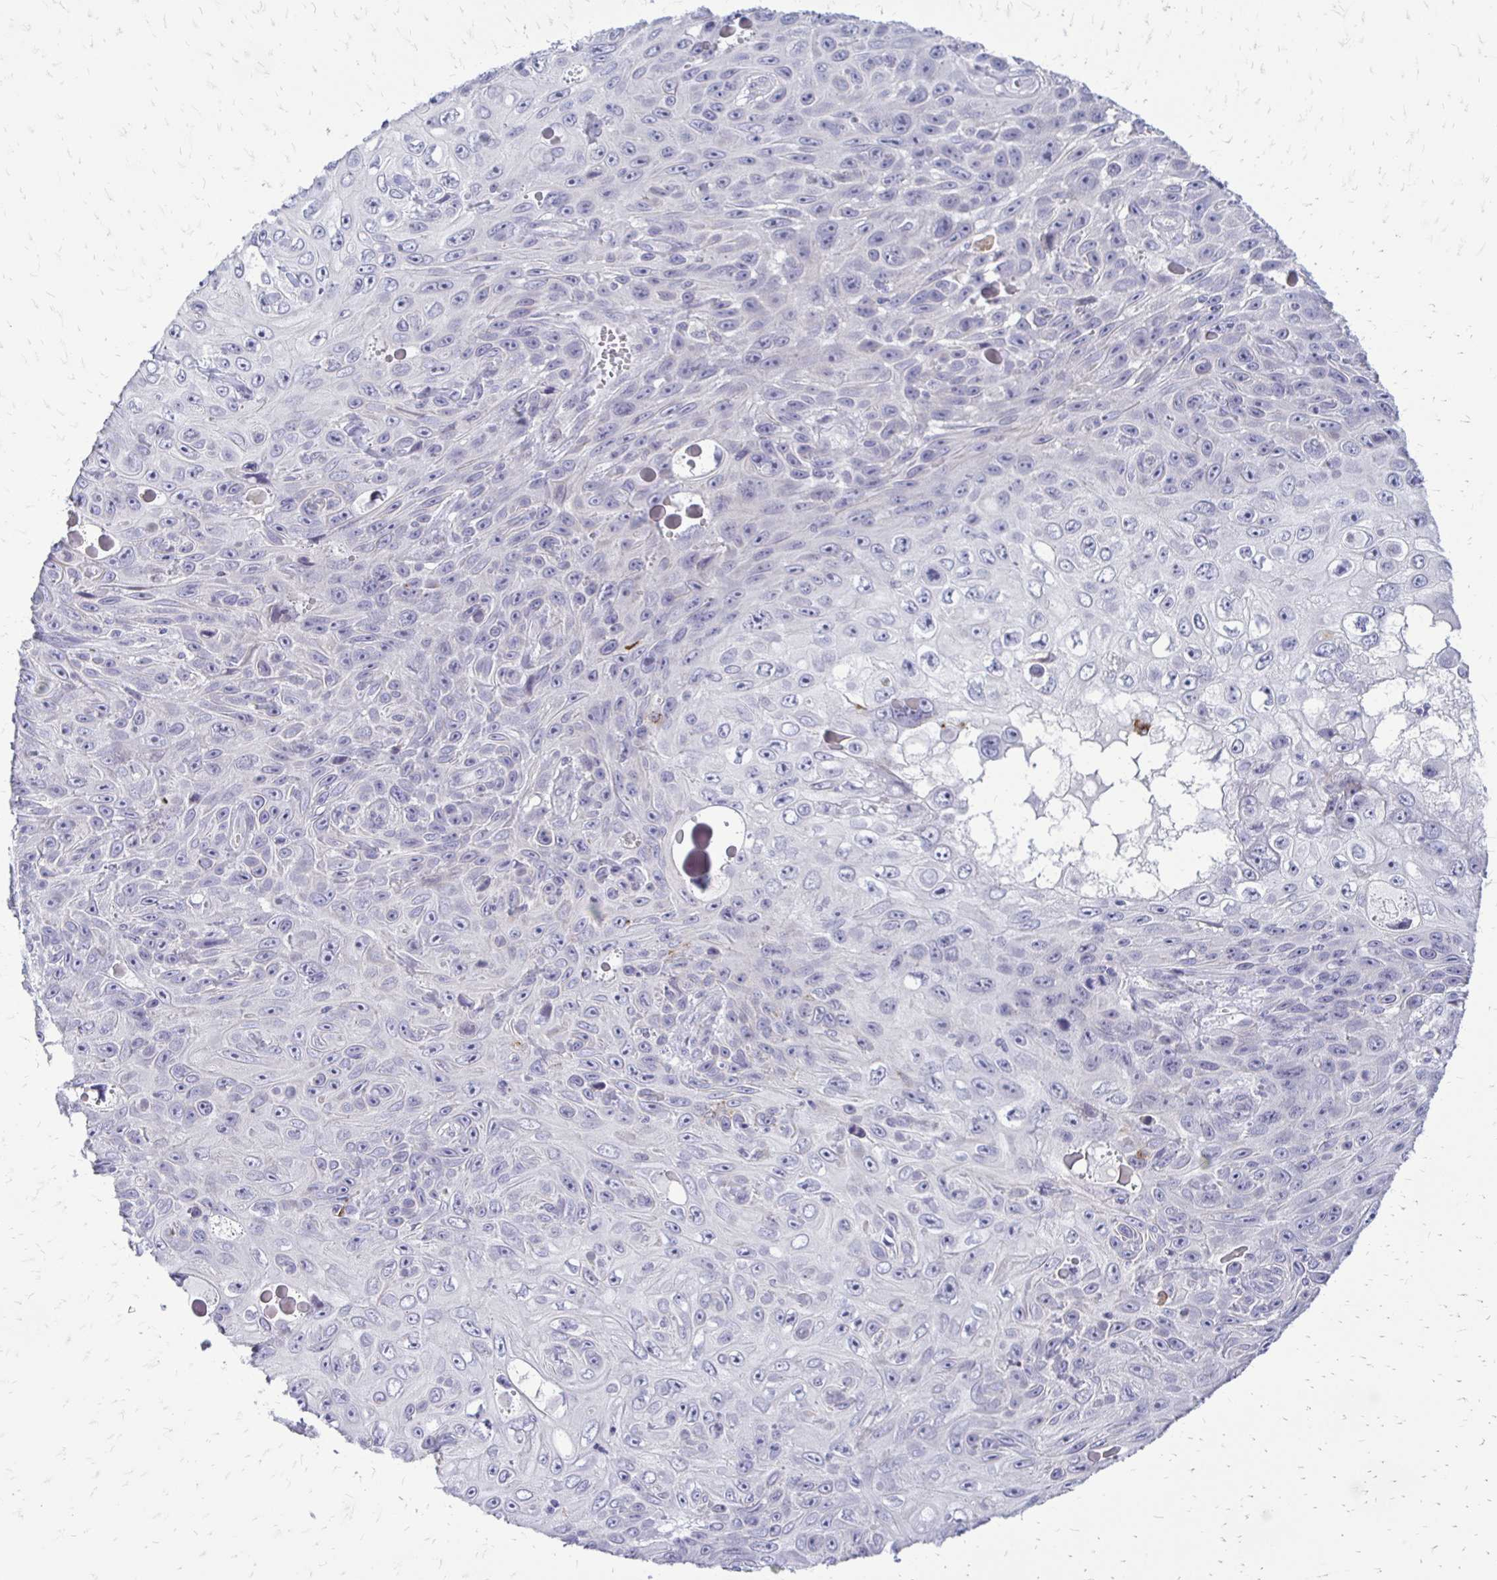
{"staining": {"intensity": "negative", "quantity": "none", "location": "none"}, "tissue": "skin cancer", "cell_type": "Tumor cells", "image_type": "cancer", "snomed": [{"axis": "morphology", "description": "Squamous cell carcinoma, NOS"}, {"axis": "topography", "description": "Skin"}], "caption": "Tumor cells show no significant protein positivity in squamous cell carcinoma (skin).", "gene": "EPYC", "patient": {"sex": "male", "age": 82}}